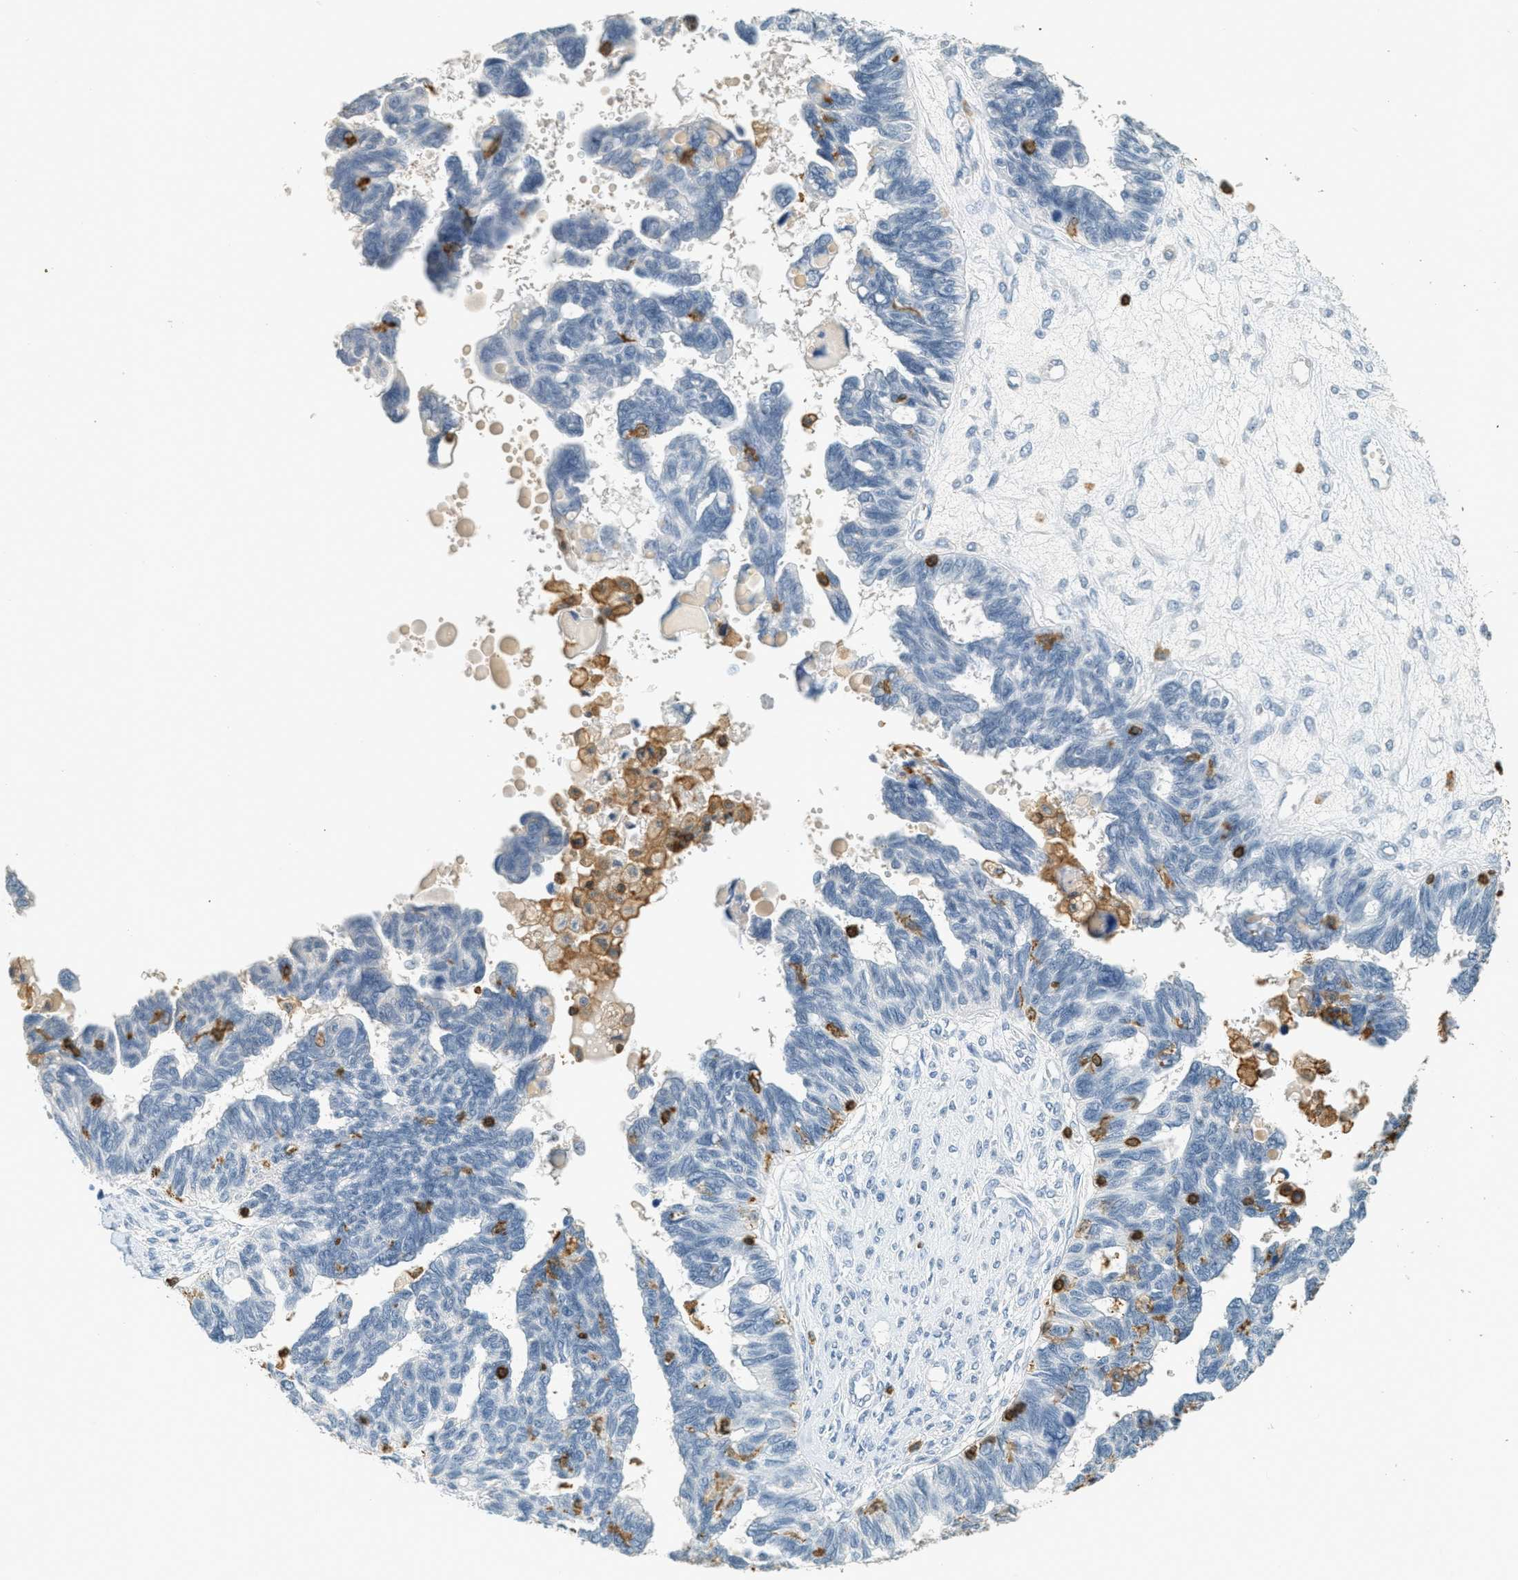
{"staining": {"intensity": "negative", "quantity": "none", "location": "none"}, "tissue": "ovarian cancer", "cell_type": "Tumor cells", "image_type": "cancer", "snomed": [{"axis": "morphology", "description": "Cystadenocarcinoma, serous, NOS"}, {"axis": "topography", "description": "Ovary"}], "caption": "Ovarian serous cystadenocarcinoma stained for a protein using IHC exhibits no positivity tumor cells.", "gene": "LSP1", "patient": {"sex": "female", "age": 79}}